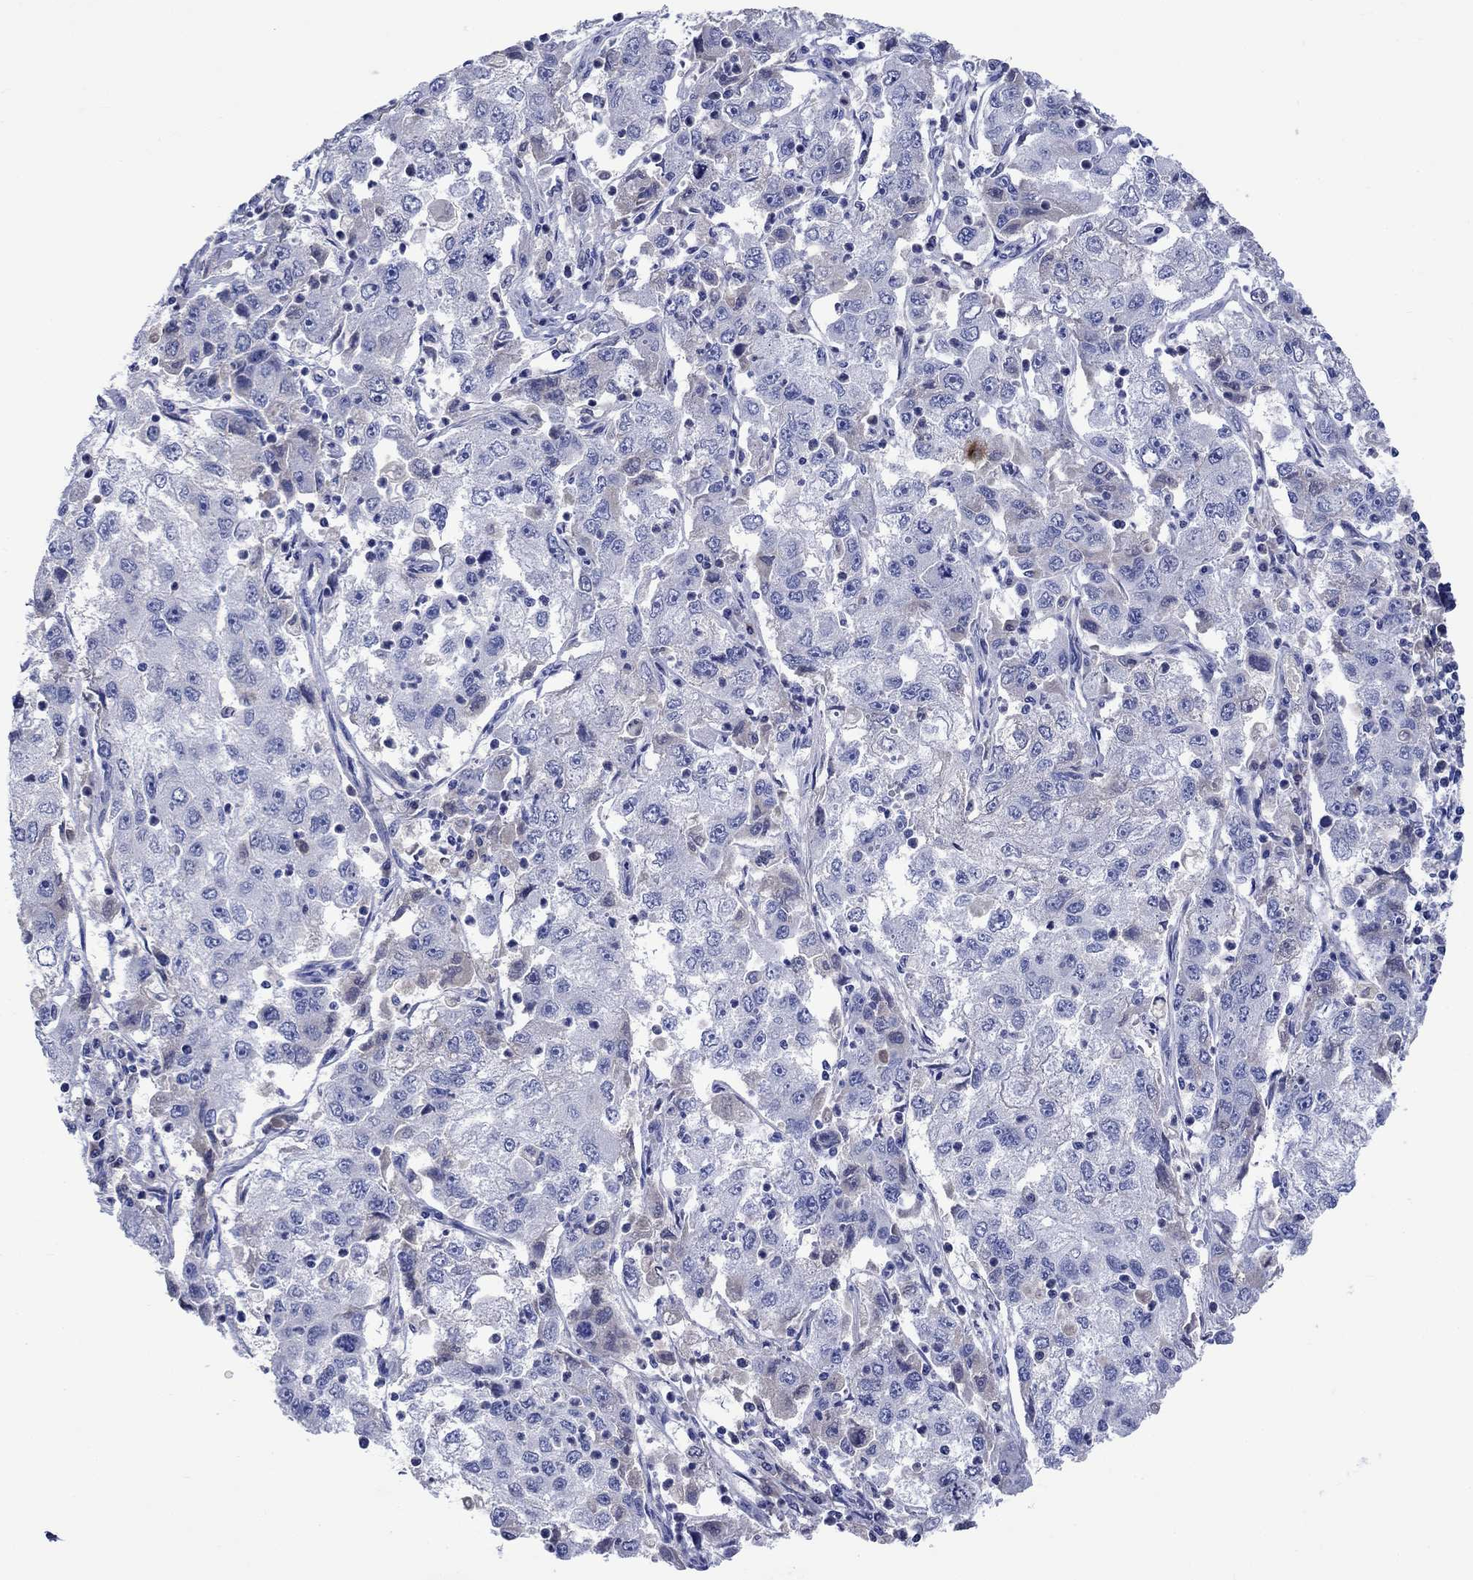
{"staining": {"intensity": "negative", "quantity": "none", "location": "none"}, "tissue": "cervical cancer", "cell_type": "Tumor cells", "image_type": "cancer", "snomed": [{"axis": "morphology", "description": "Squamous cell carcinoma, NOS"}, {"axis": "topography", "description": "Cervix"}], "caption": "There is no significant positivity in tumor cells of cervical cancer.", "gene": "CACNG3", "patient": {"sex": "female", "age": 36}}